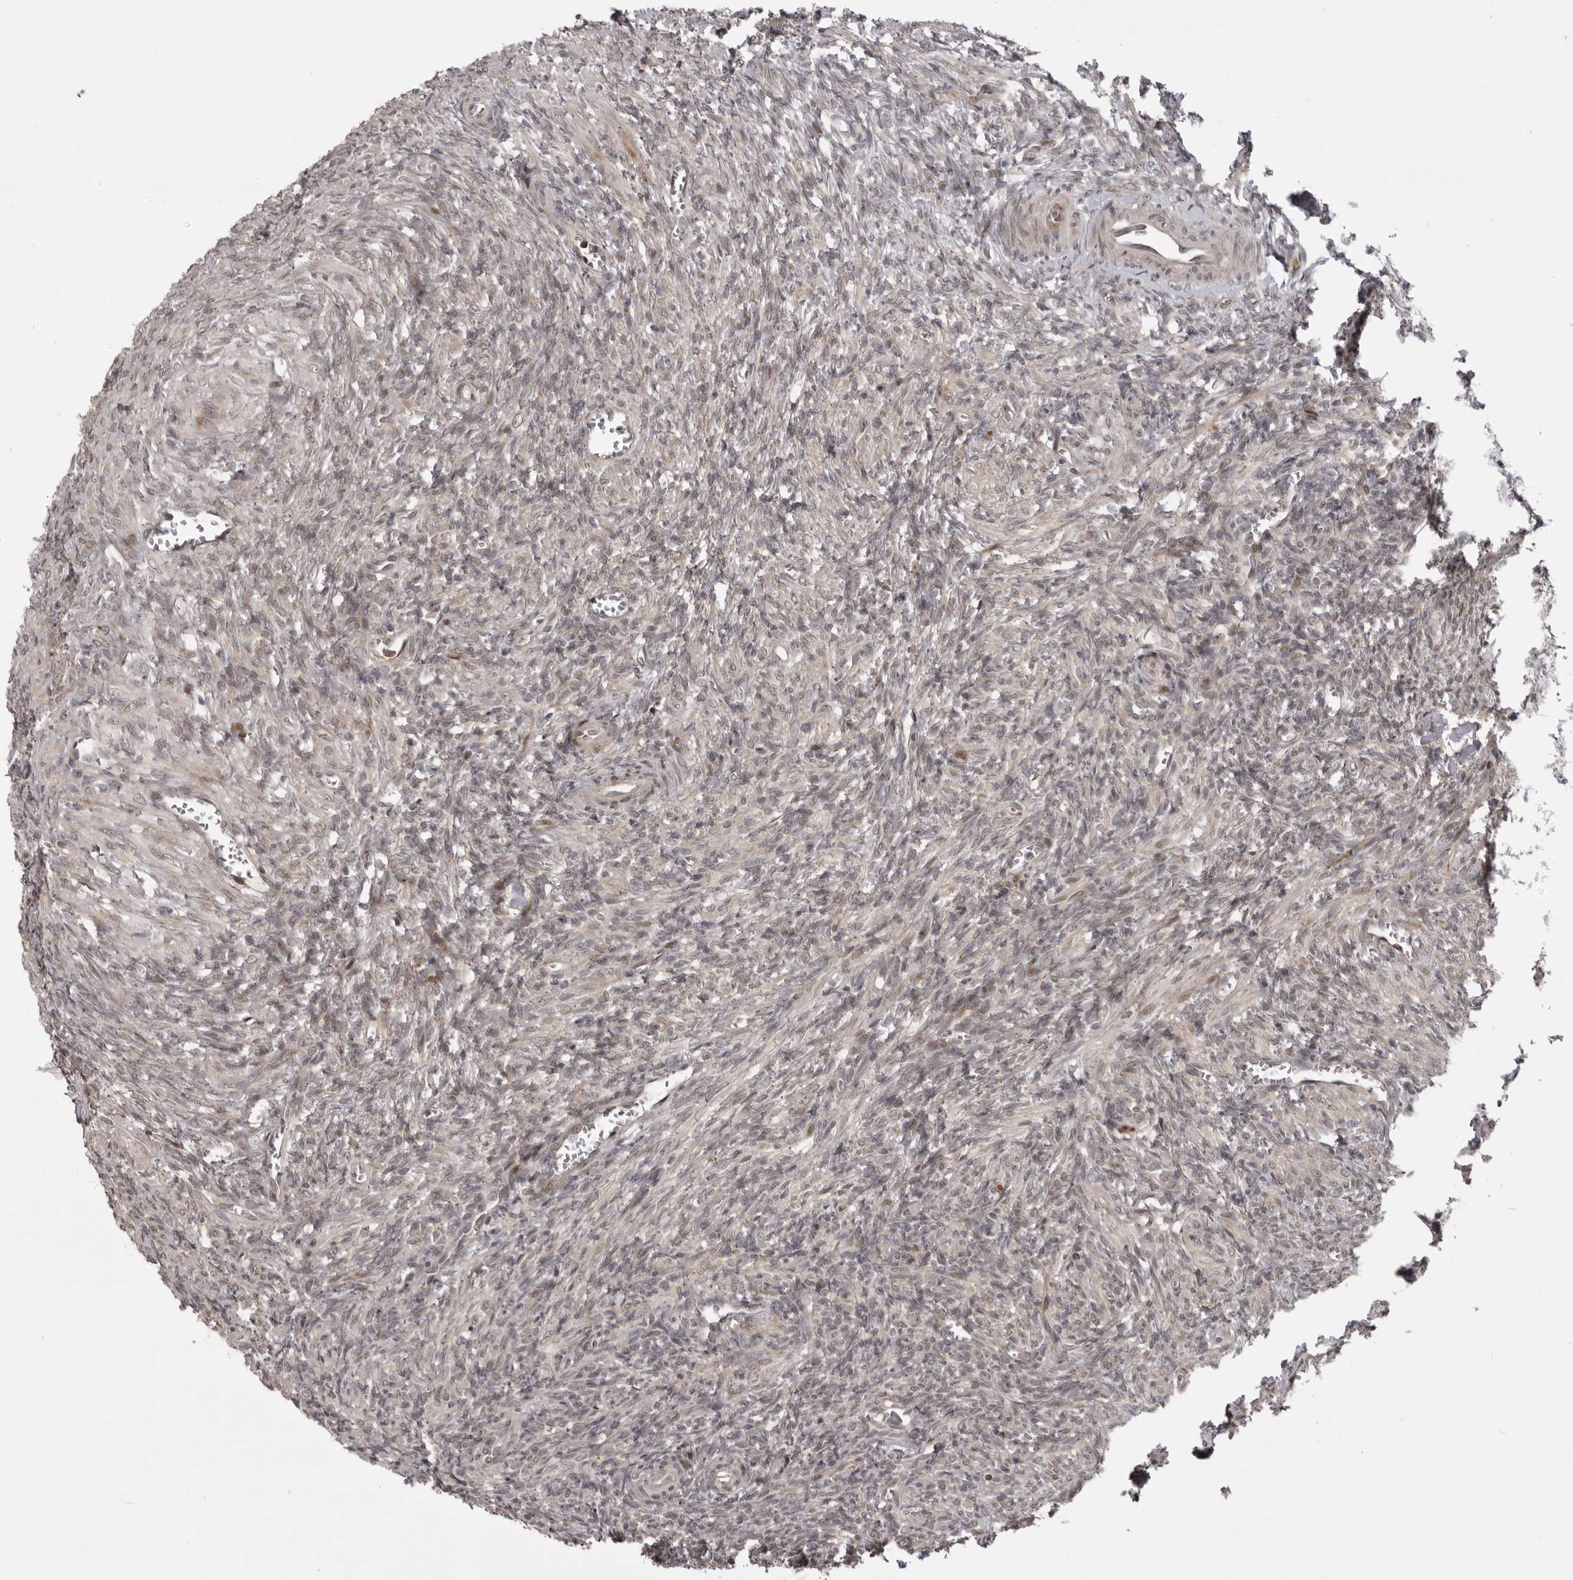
{"staining": {"intensity": "weak", "quantity": "<25%", "location": "cytoplasmic/membranous,nuclear"}, "tissue": "ovary", "cell_type": "Ovarian stroma cells", "image_type": "normal", "snomed": [{"axis": "morphology", "description": "Normal tissue, NOS"}, {"axis": "topography", "description": "Ovary"}], "caption": "A histopathology image of human ovary is negative for staining in ovarian stroma cells.", "gene": "C1orf109", "patient": {"sex": "female", "age": 27}}